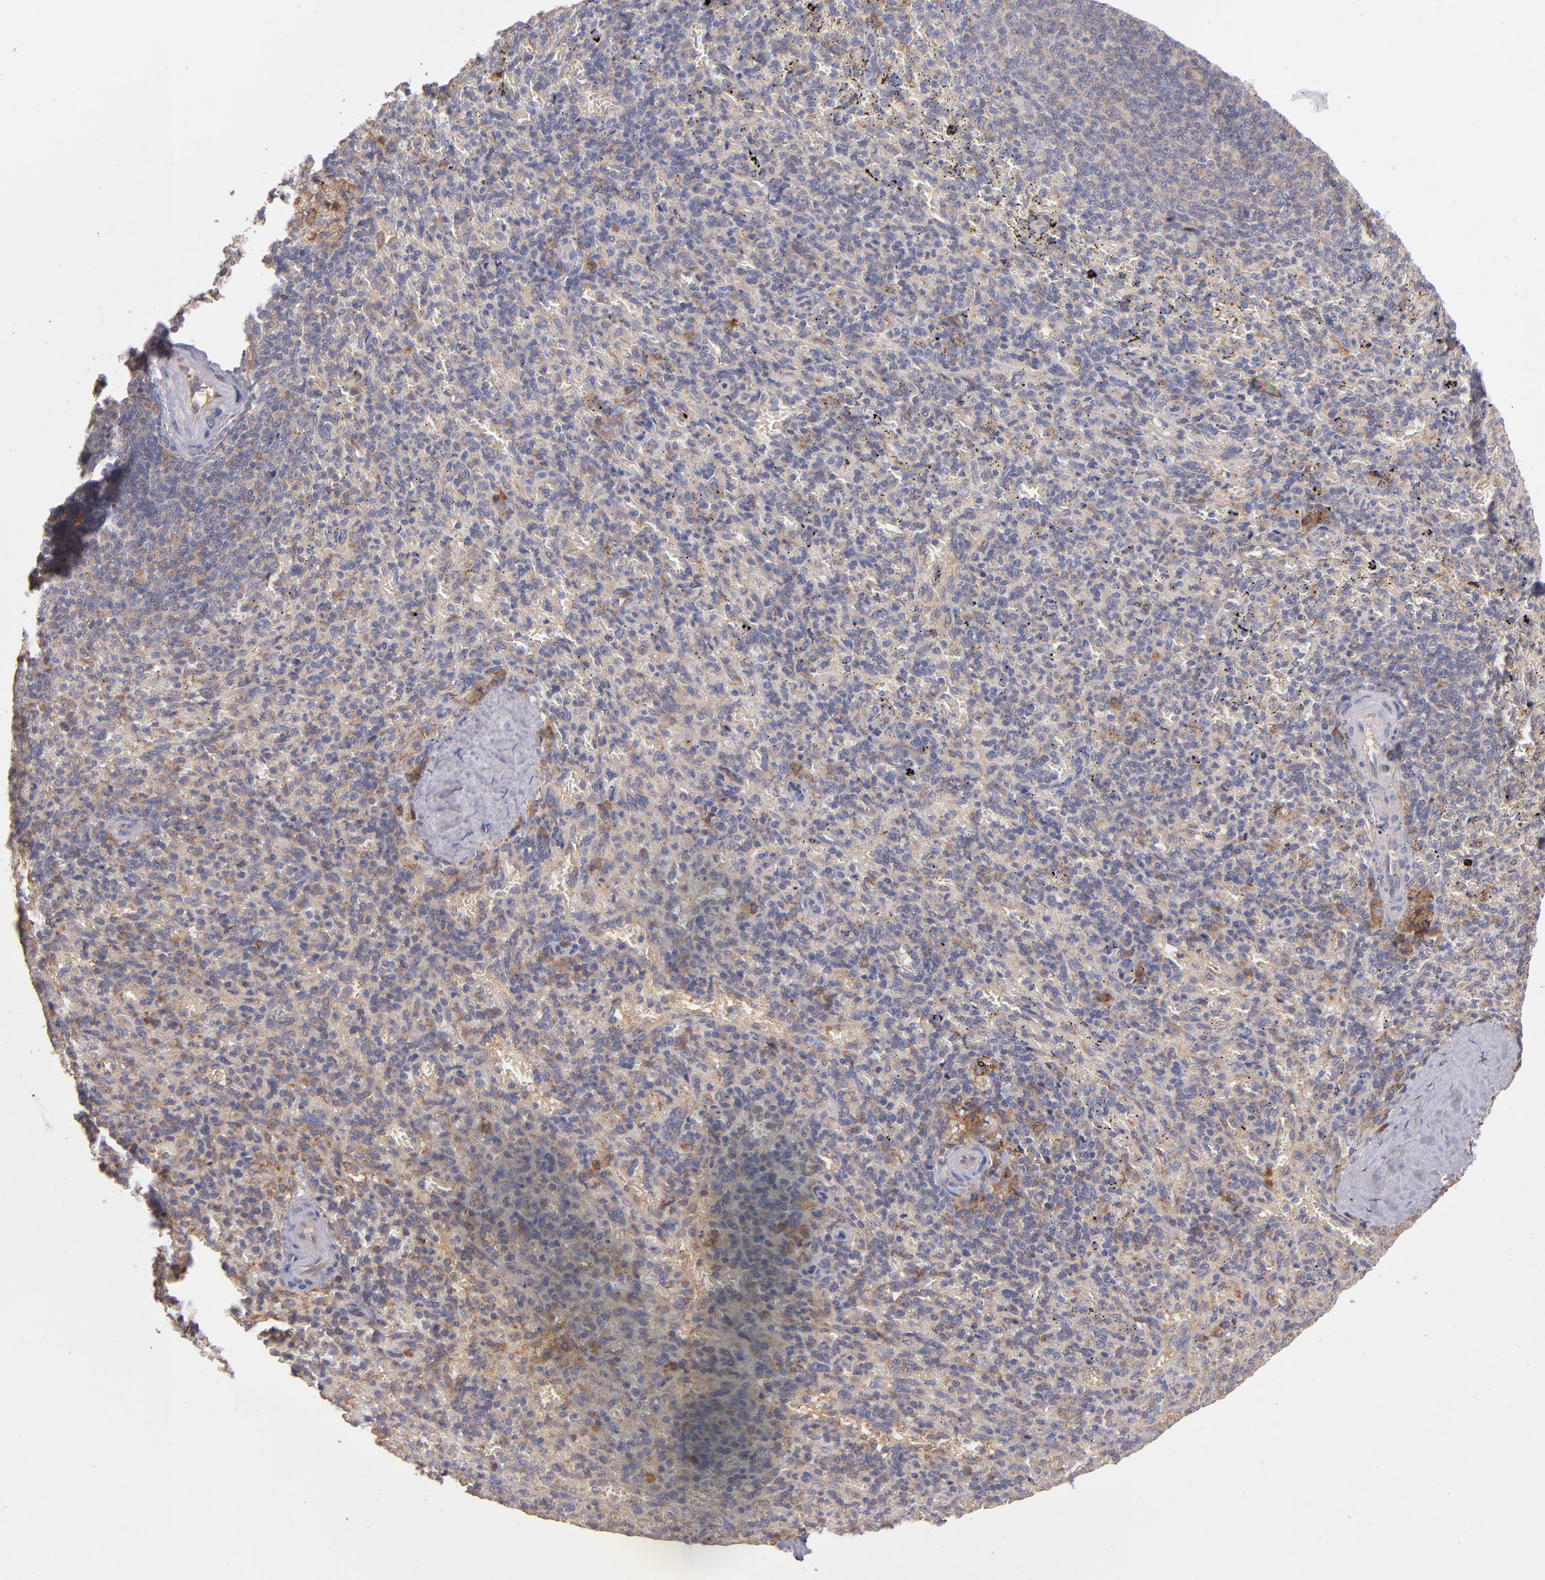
{"staining": {"intensity": "negative", "quantity": "none", "location": "none"}, "tissue": "spleen", "cell_type": "Cells in red pulp", "image_type": "normal", "snomed": [{"axis": "morphology", "description": "Normal tissue, NOS"}, {"axis": "topography", "description": "Spleen"}], "caption": "This is an immunohistochemistry (IHC) image of normal spleen. There is no staining in cells in red pulp.", "gene": "IFIH1", "patient": {"sex": "female", "age": 43}}